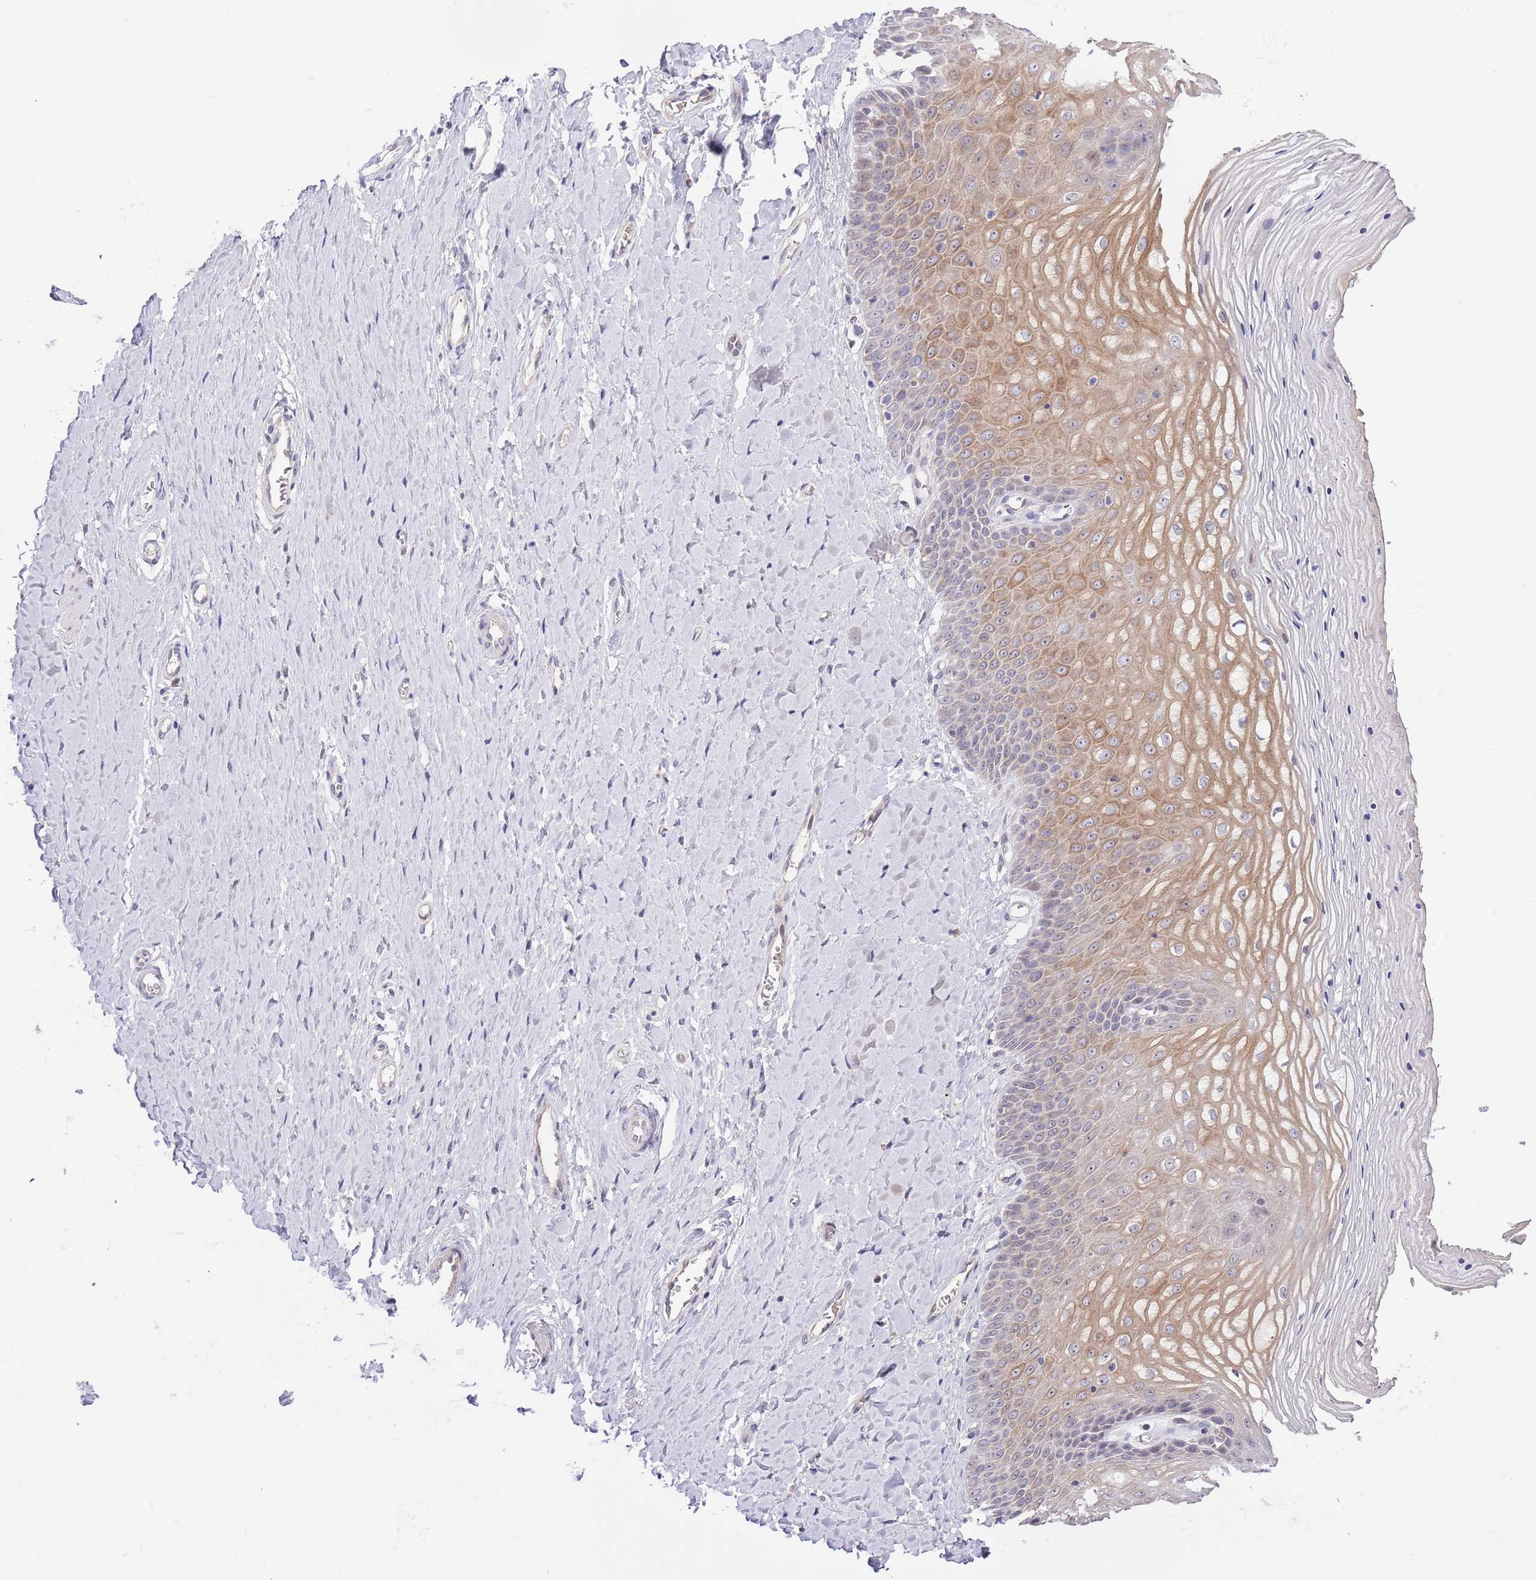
{"staining": {"intensity": "moderate", "quantity": "<25%", "location": "cytoplasmic/membranous"}, "tissue": "vagina", "cell_type": "Squamous epithelial cells", "image_type": "normal", "snomed": [{"axis": "morphology", "description": "Normal tissue, NOS"}, {"axis": "topography", "description": "Vagina"}], "caption": "Vagina stained with IHC reveals moderate cytoplasmic/membranous staining in about <25% of squamous epithelial cells. The protein is stained brown, and the nuclei are stained in blue (DAB (3,3'-diaminobenzidine) IHC with brightfield microscopy, high magnification).", "gene": "AP1S2", "patient": {"sex": "female", "age": 65}}